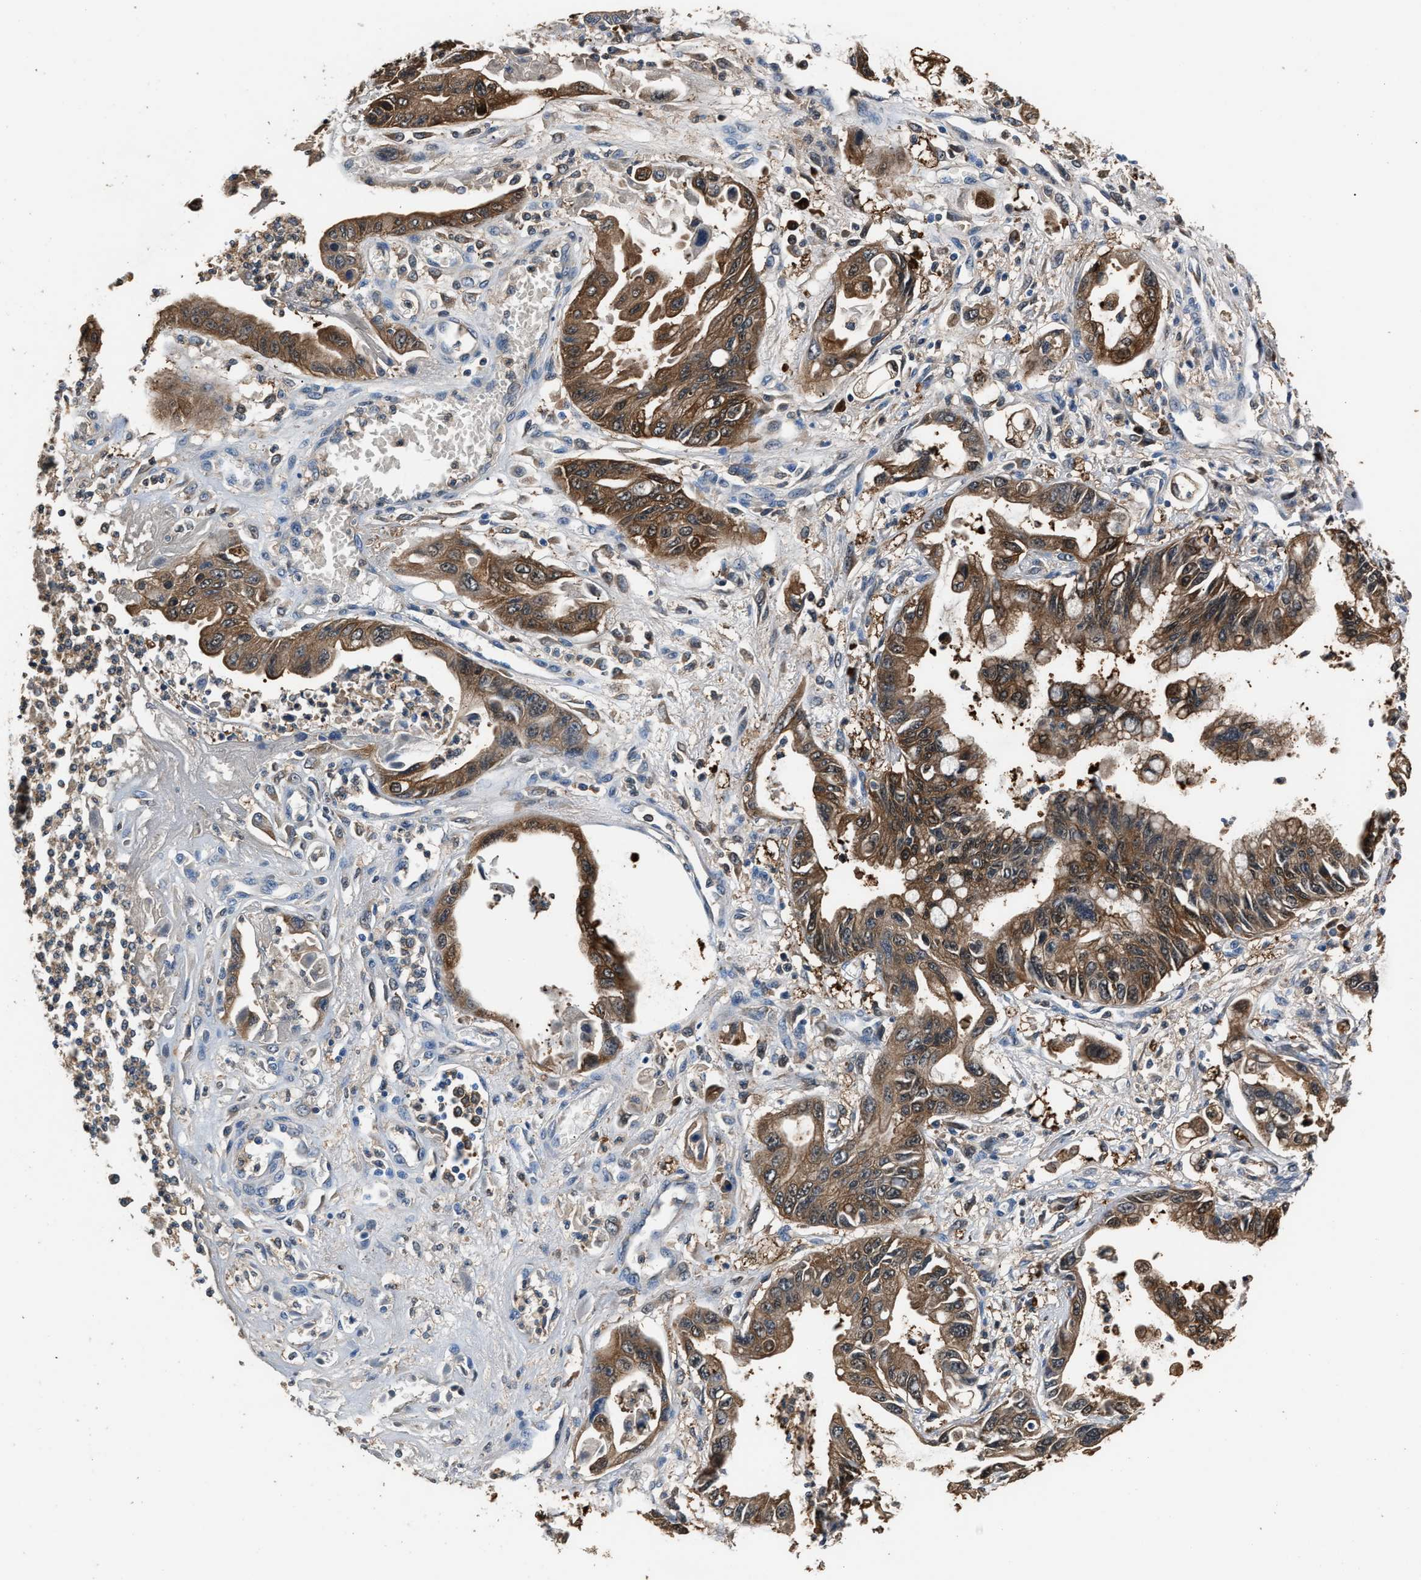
{"staining": {"intensity": "moderate", "quantity": ">75%", "location": "cytoplasmic/membranous"}, "tissue": "pancreatic cancer", "cell_type": "Tumor cells", "image_type": "cancer", "snomed": [{"axis": "morphology", "description": "Adenocarcinoma, NOS"}, {"axis": "topography", "description": "Pancreas"}], "caption": "High-power microscopy captured an immunohistochemistry photomicrograph of pancreatic cancer, revealing moderate cytoplasmic/membranous positivity in approximately >75% of tumor cells.", "gene": "GSTP1", "patient": {"sex": "male", "age": 56}}